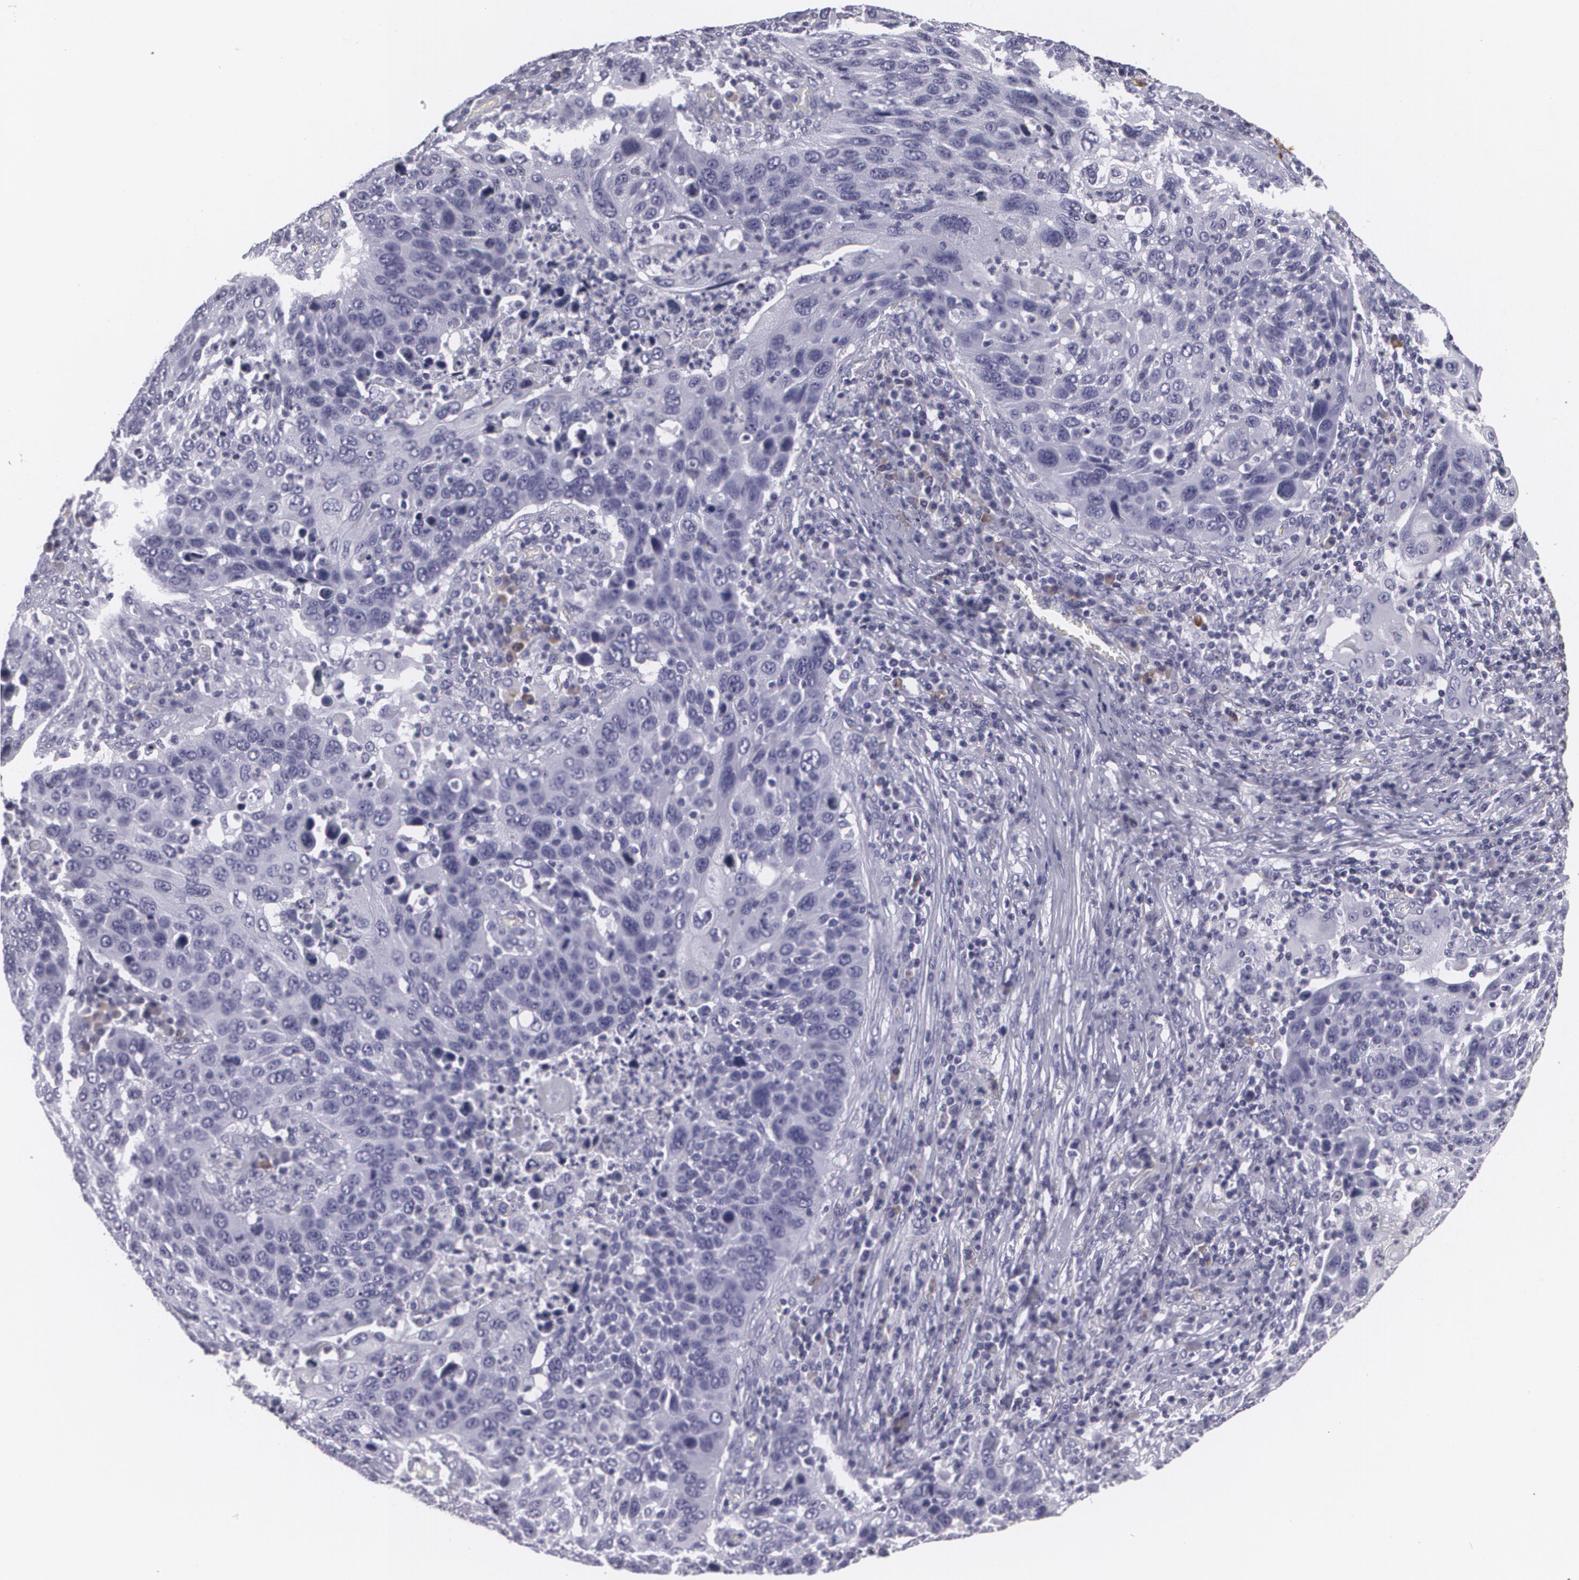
{"staining": {"intensity": "negative", "quantity": "none", "location": "none"}, "tissue": "lung cancer", "cell_type": "Tumor cells", "image_type": "cancer", "snomed": [{"axis": "morphology", "description": "Squamous cell carcinoma, NOS"}, {"axis": "topography", "description": "Lung"}], "caption": "An immunohistochemistry (IHC) histopathology image of lung cancer (squamous cell carcinoma) is shown. There is no staining in tumor cells of lung cancer (squamous cell carcinoma).", "gene": "MAP2", "patient": {"sex": "male", "age": 68}}